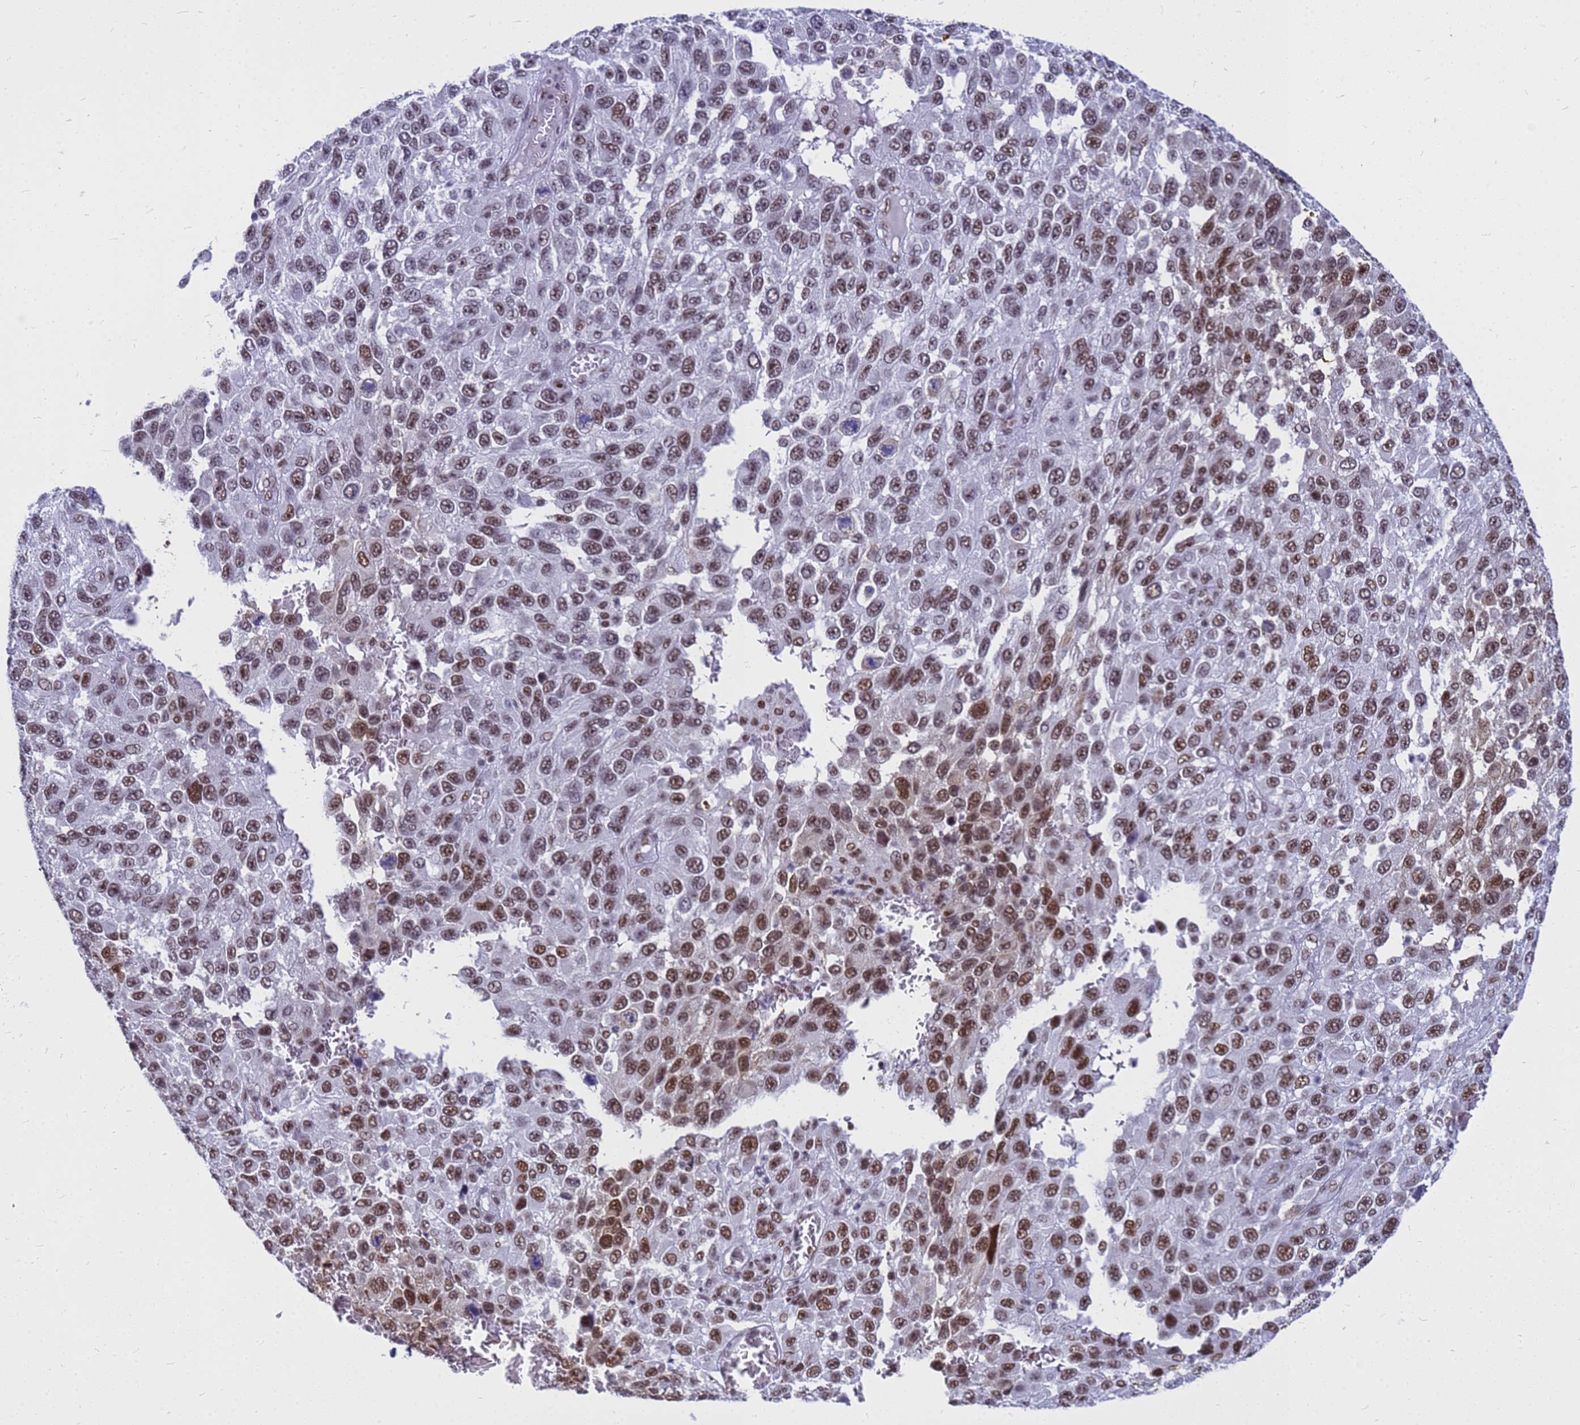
{"staining": {"intensity": "moderate", "quantity": ">75%", "location": "nuclear"}, "tissue": "melanoma", "cell_type": "Tumor cells", "image_type": "cancer", "snomed": [{"axis": "morphology", "description": "Normal tissue, NOS"}, {"axis": "morphology", "description": "Malignant melanoma, NOS"}, {"axis": "topography", "description": "Skin"}], "caption": "This is a photomicrograph of immunohistochemistry (IHC) staining of melanoma, which shows moderate positivity in the nuclear of tumor cells.", "gene": "SART3", "patient": {"sex": "female", "age": 96}}